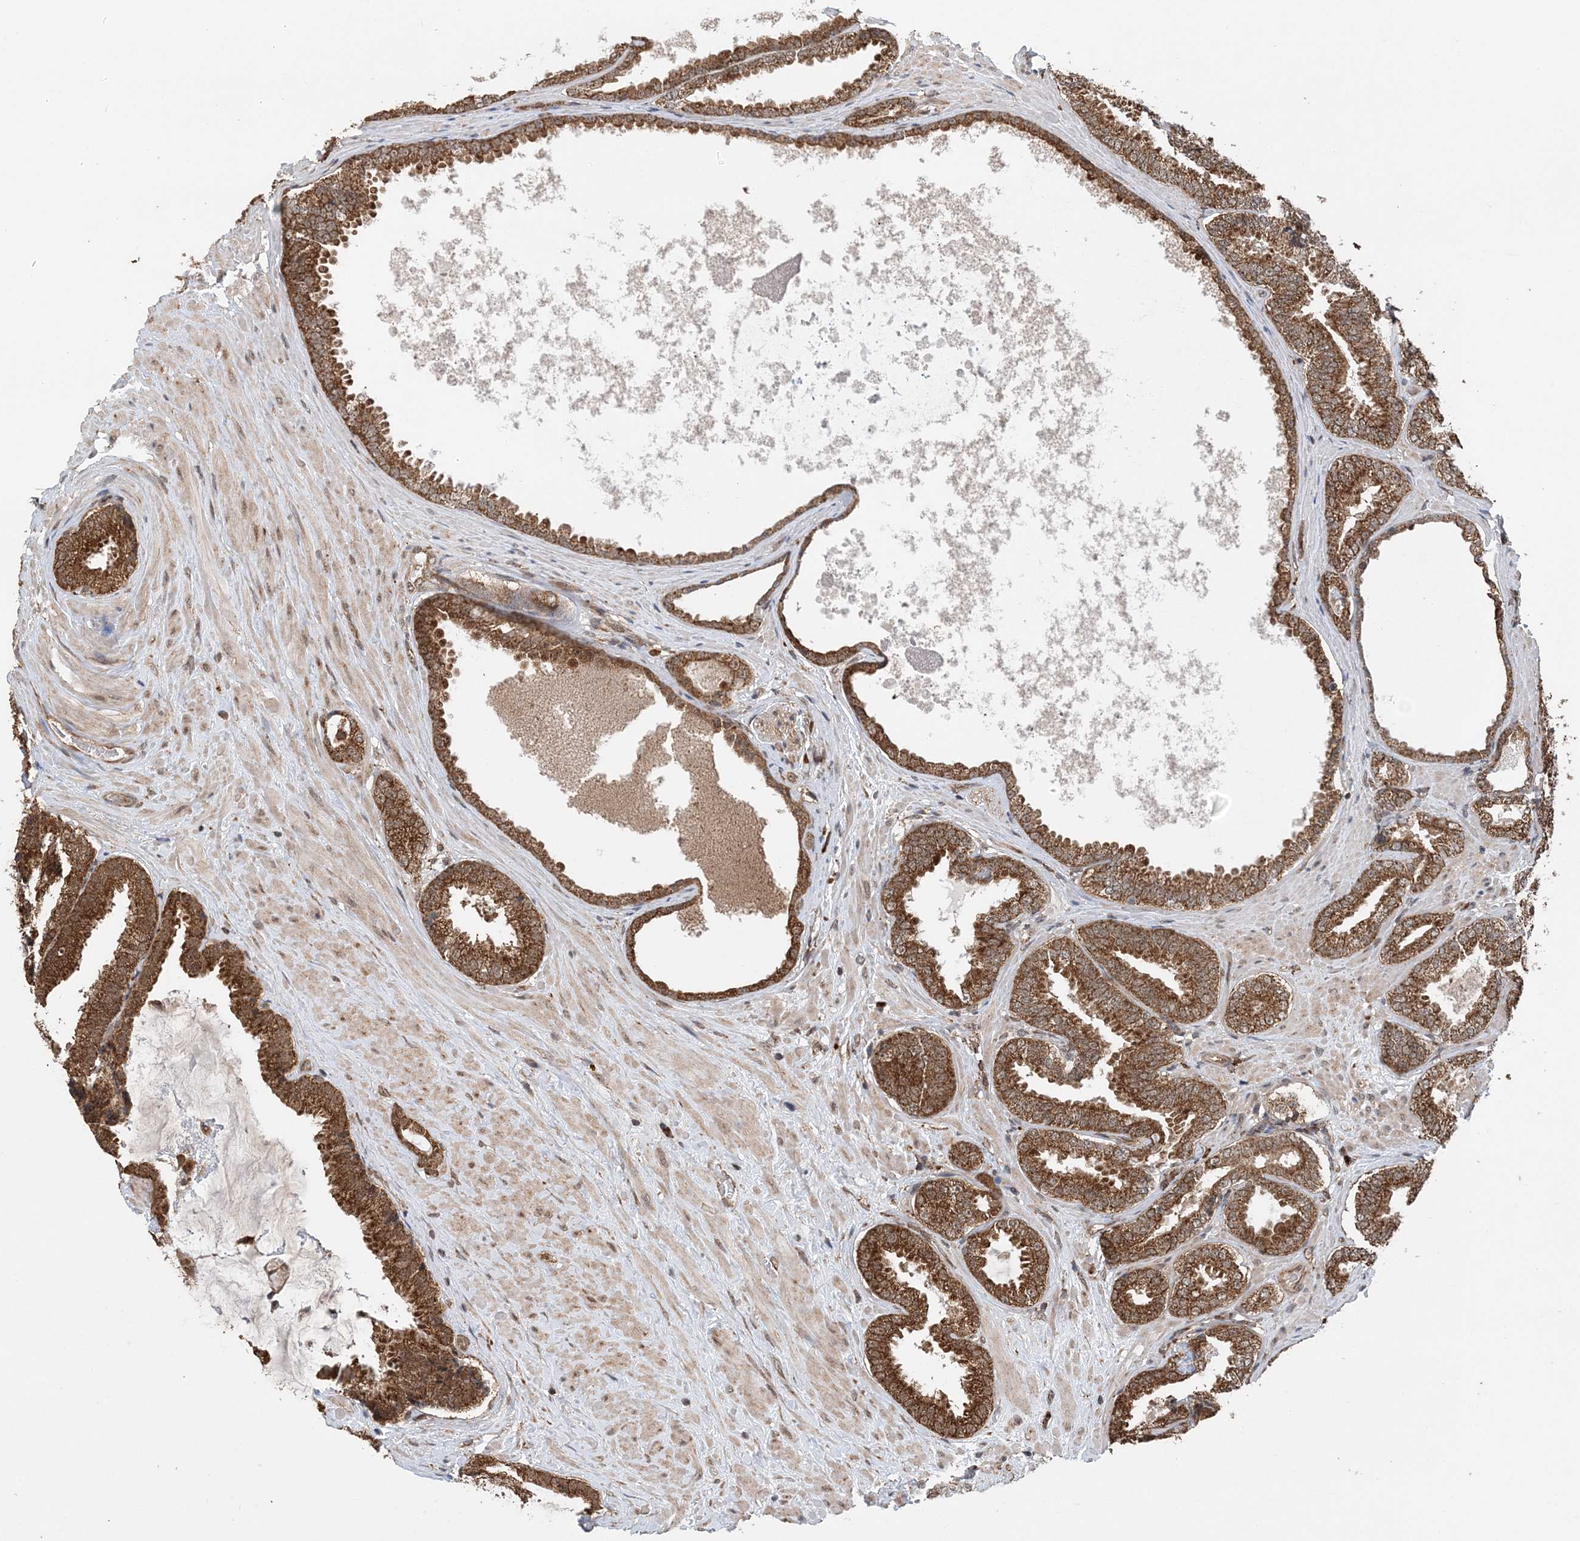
{"staining": {"intensity": "moderate", "quantity": ">75%", "location": "cytoplasmic/membranous"}, "tissue": "prostate cancer", "cell_type": "Tumor cells", "image_type": "cancer", "snomed": [{"axis": "morphology", "description": "Adenocarcinoma, Low grade"}, {"axis": "topography", "description": "Prostate"}], "caption": "Tumor cells reveal medium levels of moderate cytoplasmic/membranous staining in about >75% of cells in prostate low-grade adenocarcinoma. The protein of interest is stained brown, and the nuclei are stained in blue (DAB IHC with brightfield microscopy, high magnification).", "gene": "PCBP1", "patient": {"sex": "male", "age": 71}}